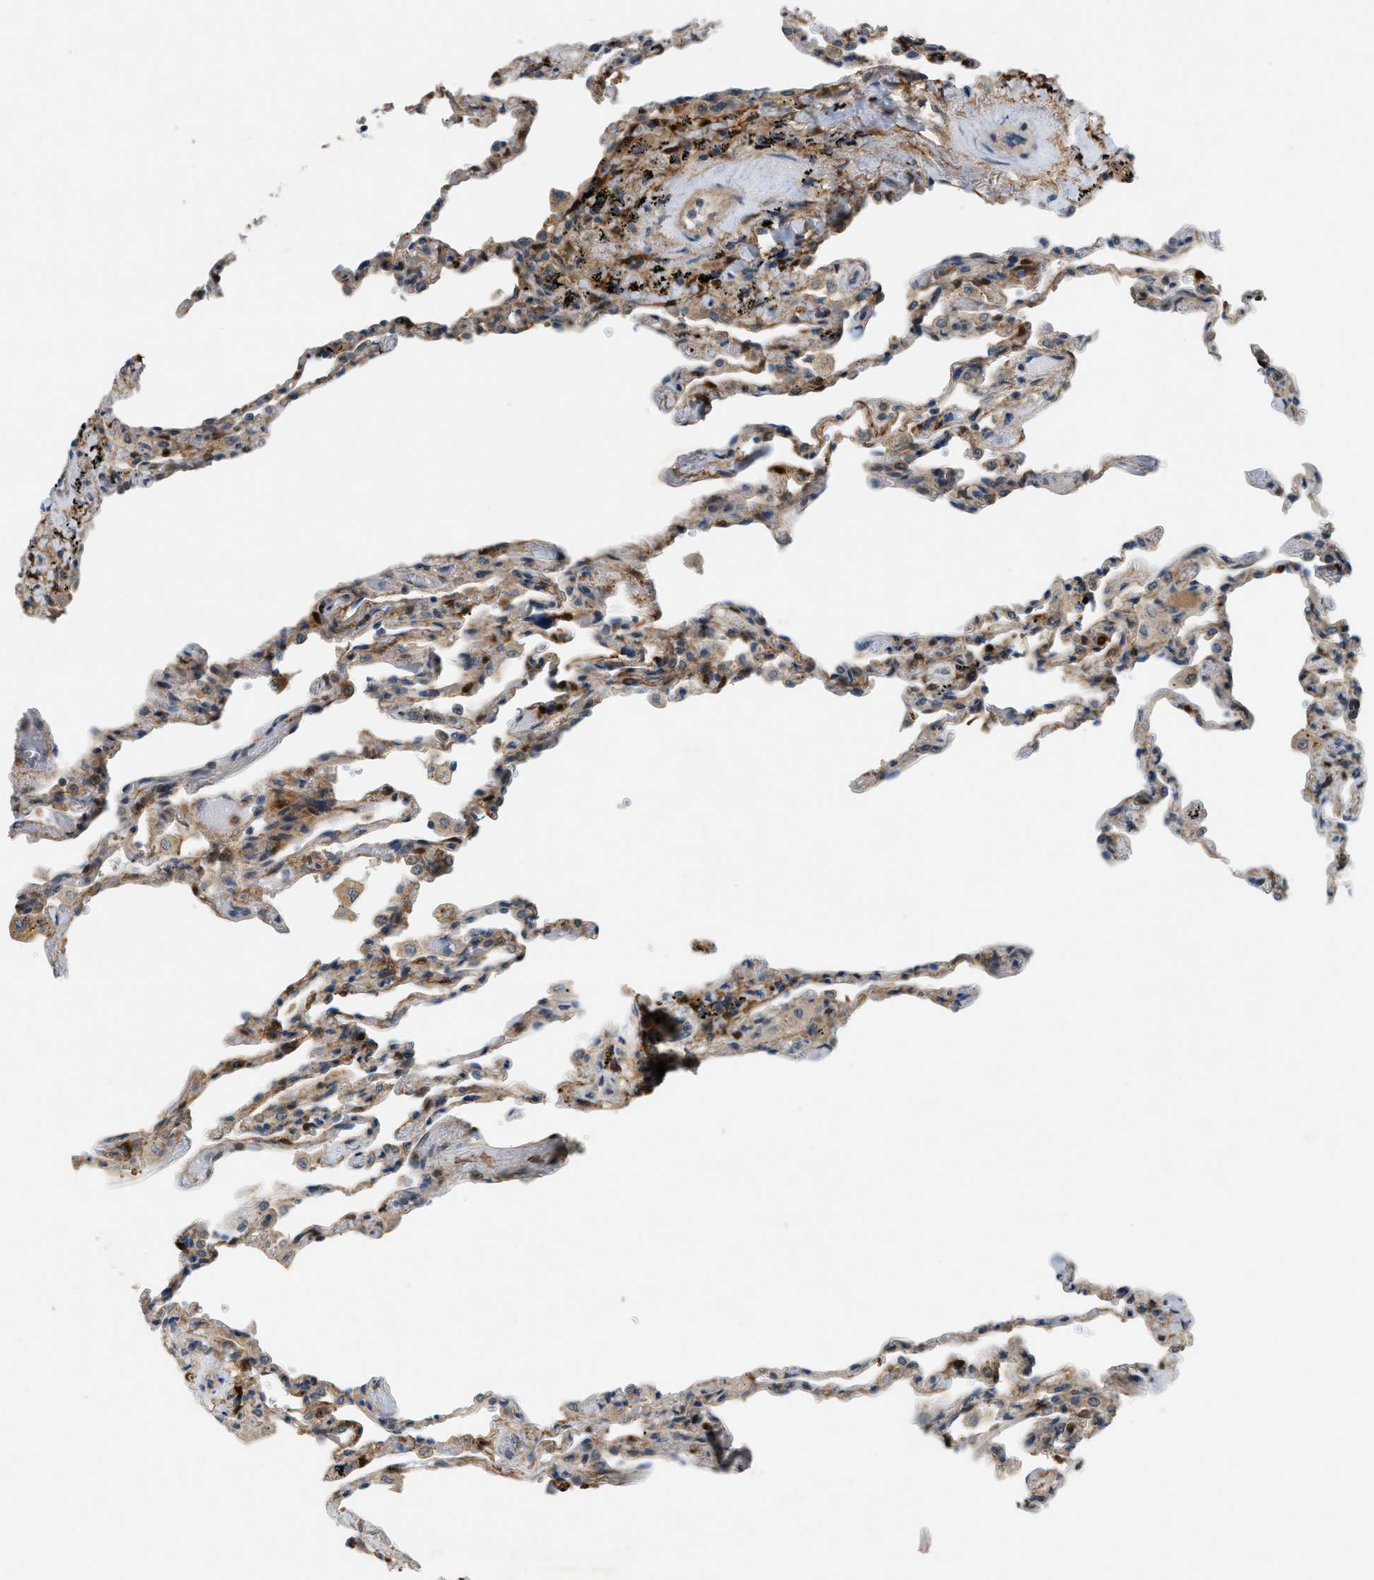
{"staining": {"intensity": "moderate", "quantity": ">75%", "location": "cytoplasmic/membranous"}, "tissue": "lung", "cell_type": "Alveolar cells", "image_type": "normal", "snomed": [{"axis": "morphology", "description": "Normal tissue, NOS"}, {"axis": "topography", "description": "Lung"}], "caption": "Unremarkable lung shows moderate cytoplasmic/membranous expression in about >75% of alveolar cells The staining was performed using DAB to visualize the protein expression in brown, while the nuclei were stained in blue with hematoxylin (Magnification: 20x)..", "gene": "PDCL3", "patient": {"sex": "male", "age": 59}}